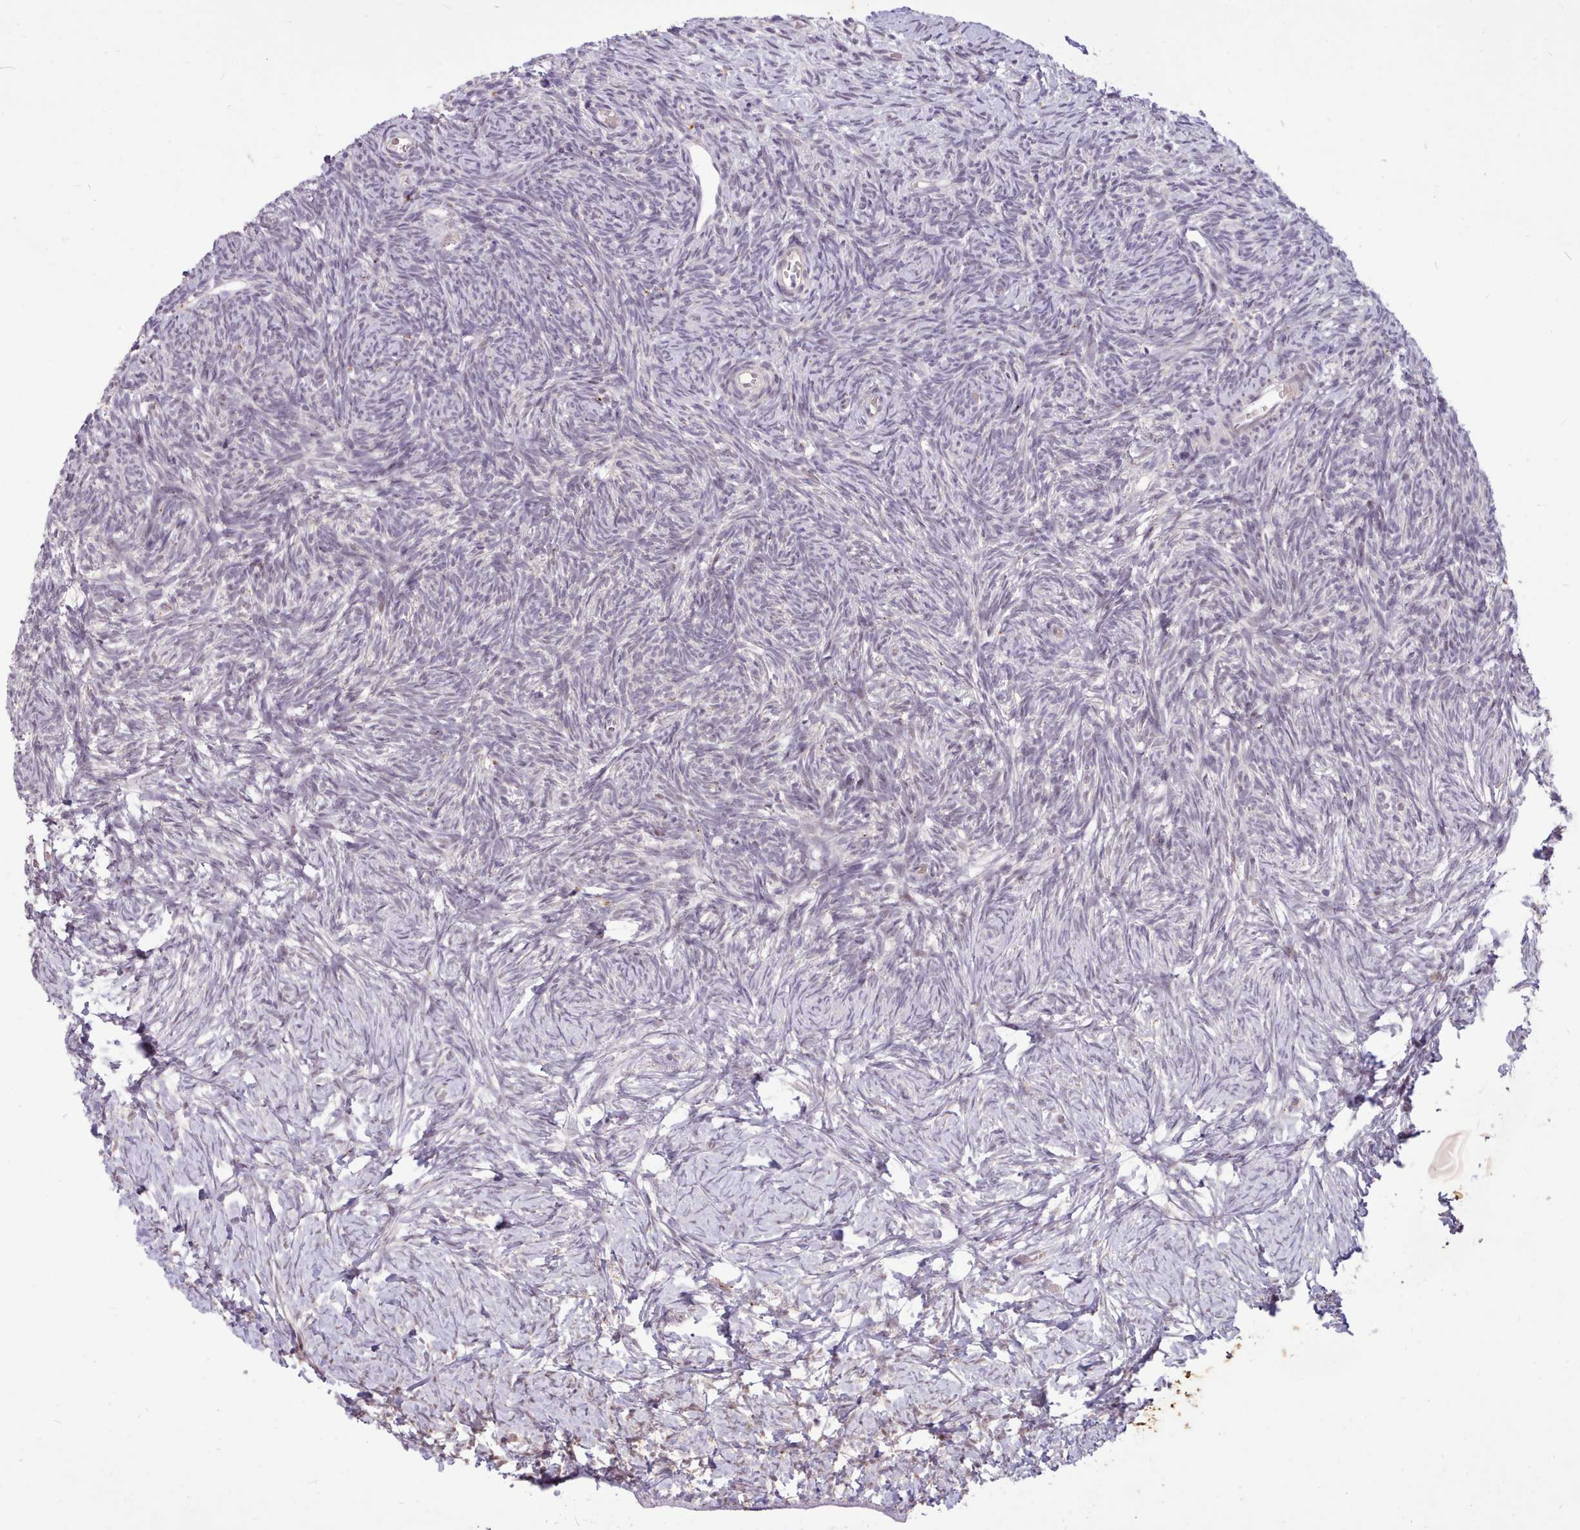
{"staining": {"intensity": "negative", "quantity": "none", "location": "none"}, "tissue": "ovary", "cell_type": "Ovarian stroma cells", "image_type": "normal", "snomed": [{"axis": "morphology", "description": "Normal tissue, NOS"}, {"axis": "topography", "description": "Ovary"}], "caption": "The histopathology image displays no staining of ovarian stroma cells in benign ovary. Nuclei are stained in blue.", "gene": "ZNF607", "patient": {"sex": "female", "age": 39}}